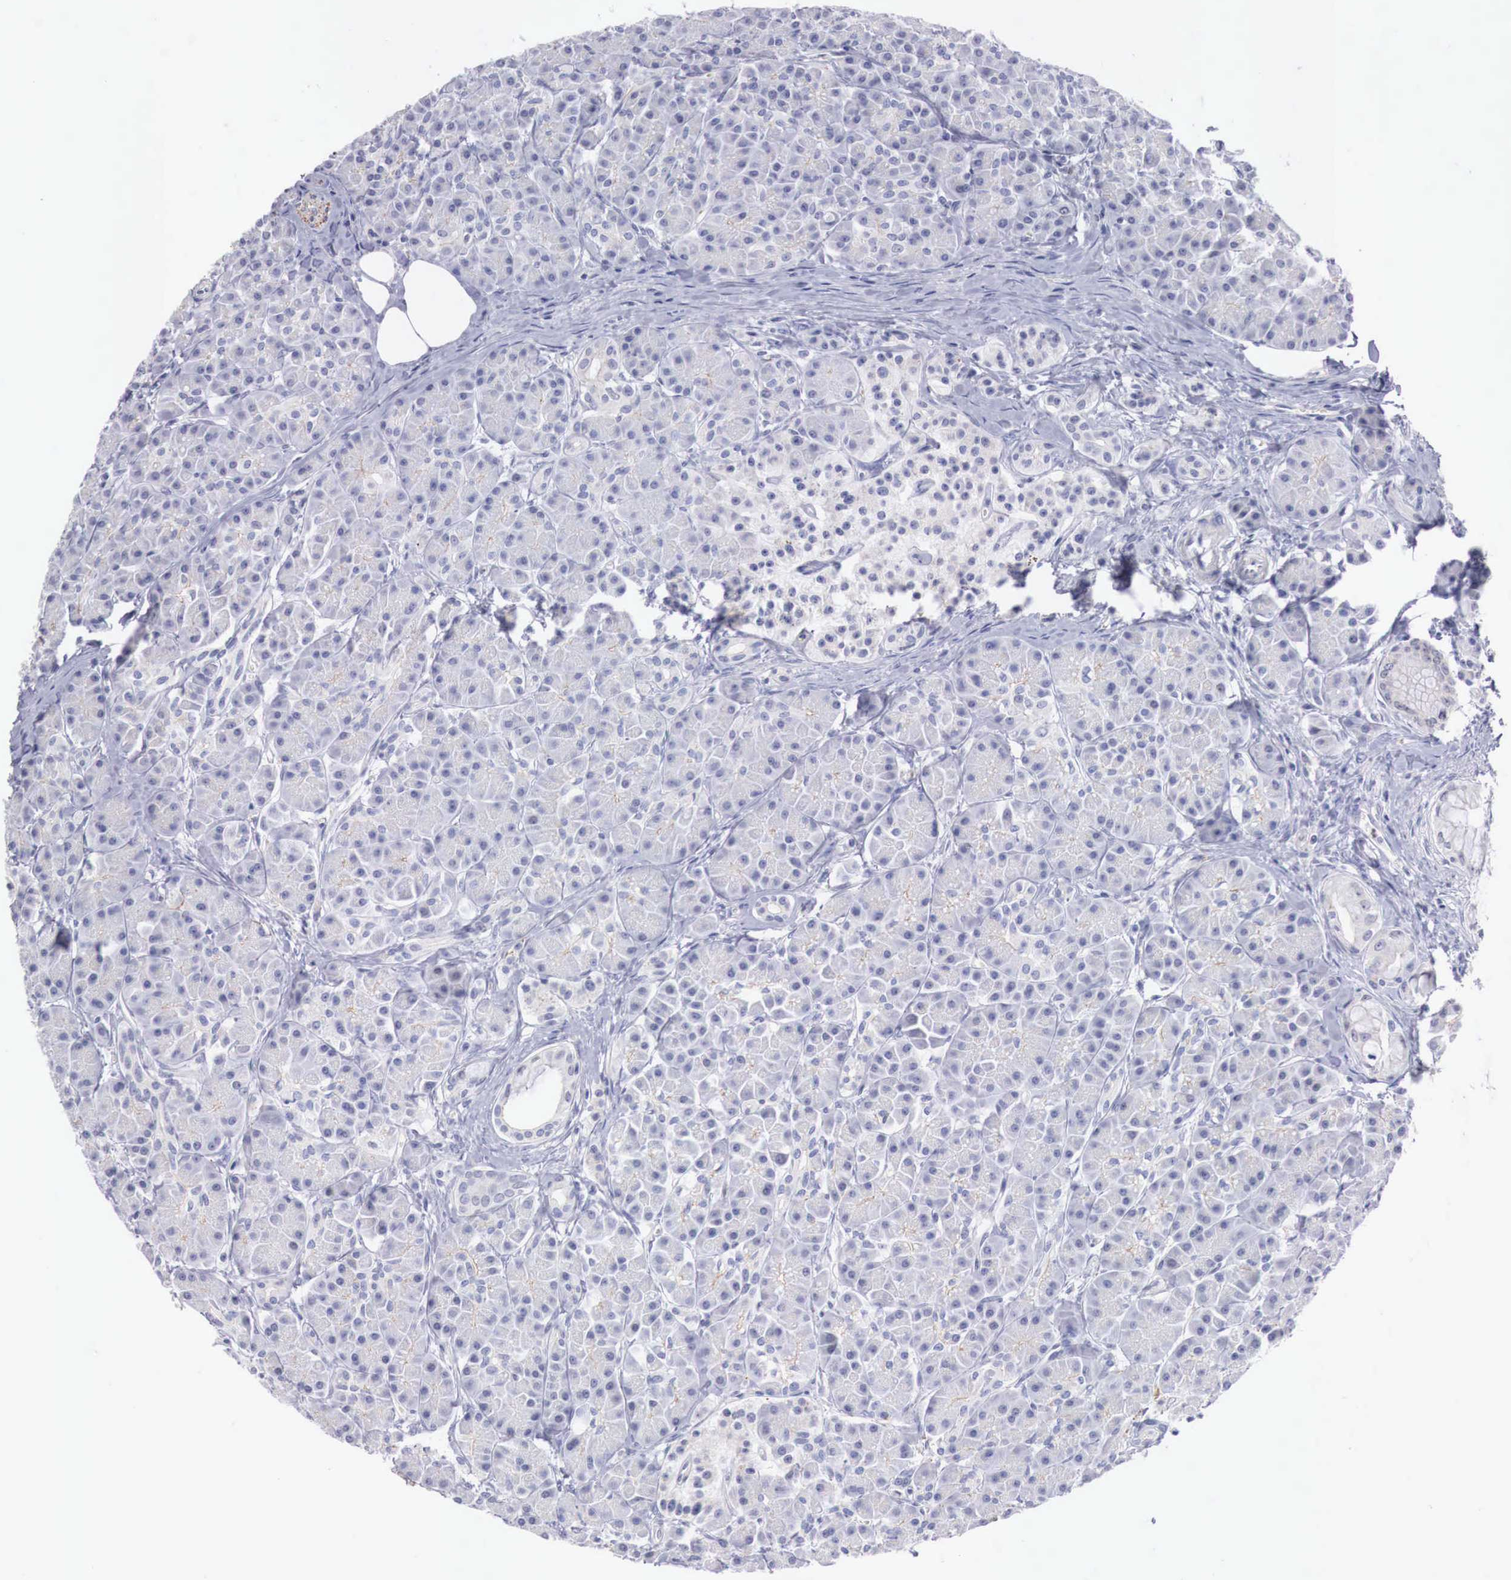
{"staining": {"intensity": "negative", "quantity": "none", "location": "none"}, "tissue": "pancreas", "cell_type": "Exocrine glandular cells", "image_type": "normal", "snomed": [{"axis": "morphology", "description": "Normal tissue, NOS"}, {"axis": "topography", "description": "Pancreas"}], "caption": "DAB (3,3'-diaminobenzidine) immunohistochemical staining of benign human pancreas shows no significant staining in exocrine glandular cells. (Brightfield microscopy of DAB (3,3'-diaminobenzidine) immunohistochemistry (IHC) at high magnification).", "gene": "TRIM13", "patient": {"sex": "male", "age": 73}}